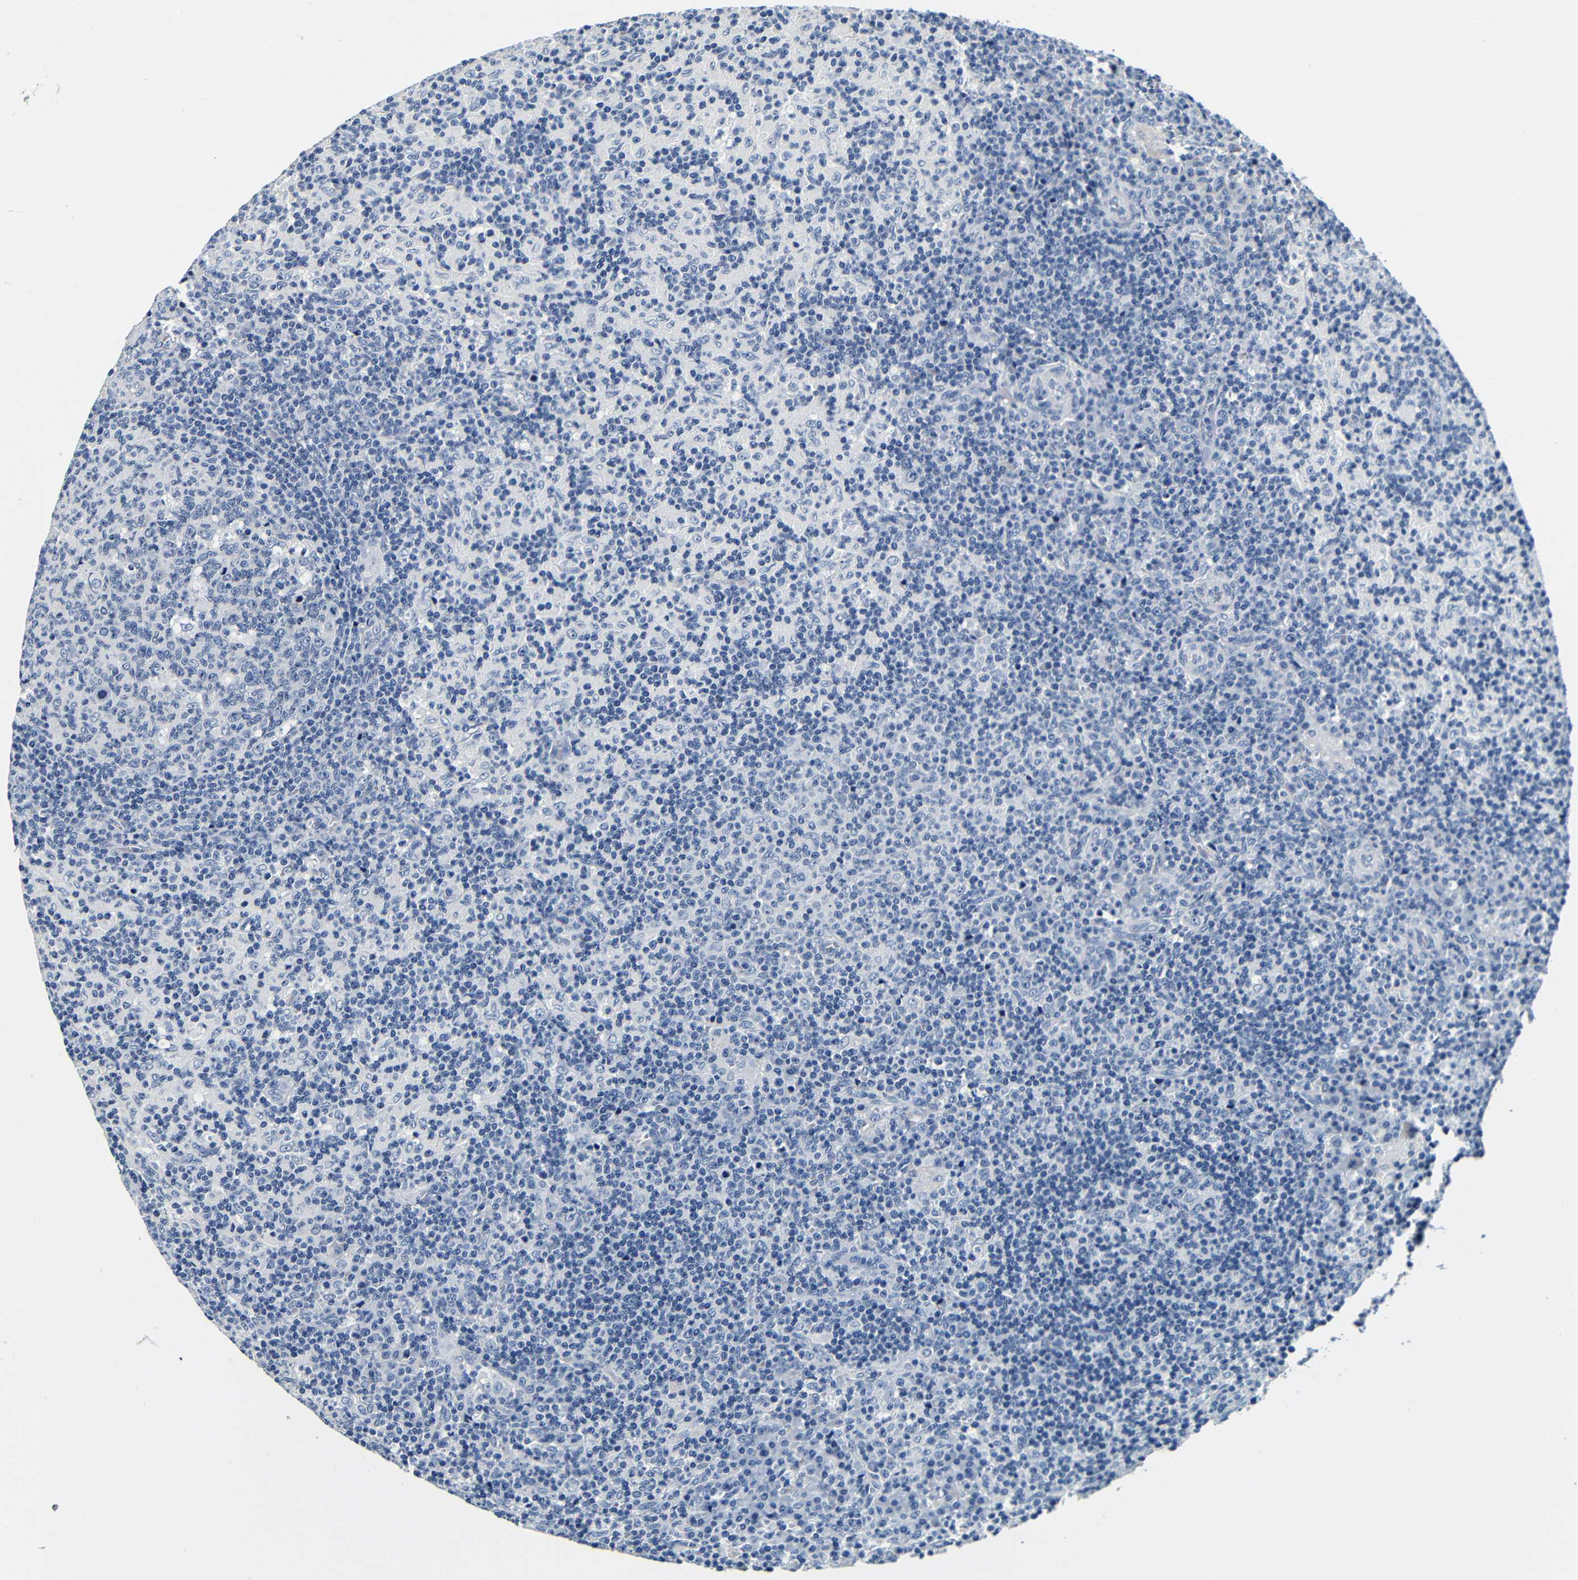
{"staining": {"intensity": "negative", "quantity": "none", "location": "none"}, "tissue": "lymph node", "cell_type": "Germinal center cells", "image_type": "normal", "snomed": [{"axis": "morphology", "description": "Normal tissue, NOS"}, {"axis": "morphology", "description": "Inflammation, NOS"}, {"axis": "topography", "description": "Lymph node"}], "caption": "This photomicrograph is of unremarkable lymph node stained with immunohistochemistry (IHC) to label a protein in brown with the nuclei are counter-stained blue. There is no expression in germinal center cells. The staining is performed using DAB (3,3'-diaminobenzidine) brown chromogen with nuclei counter-stained in using hematoxylin.", "gene": "GP1BA", "patient": {"sex": "male", "age": 55}}